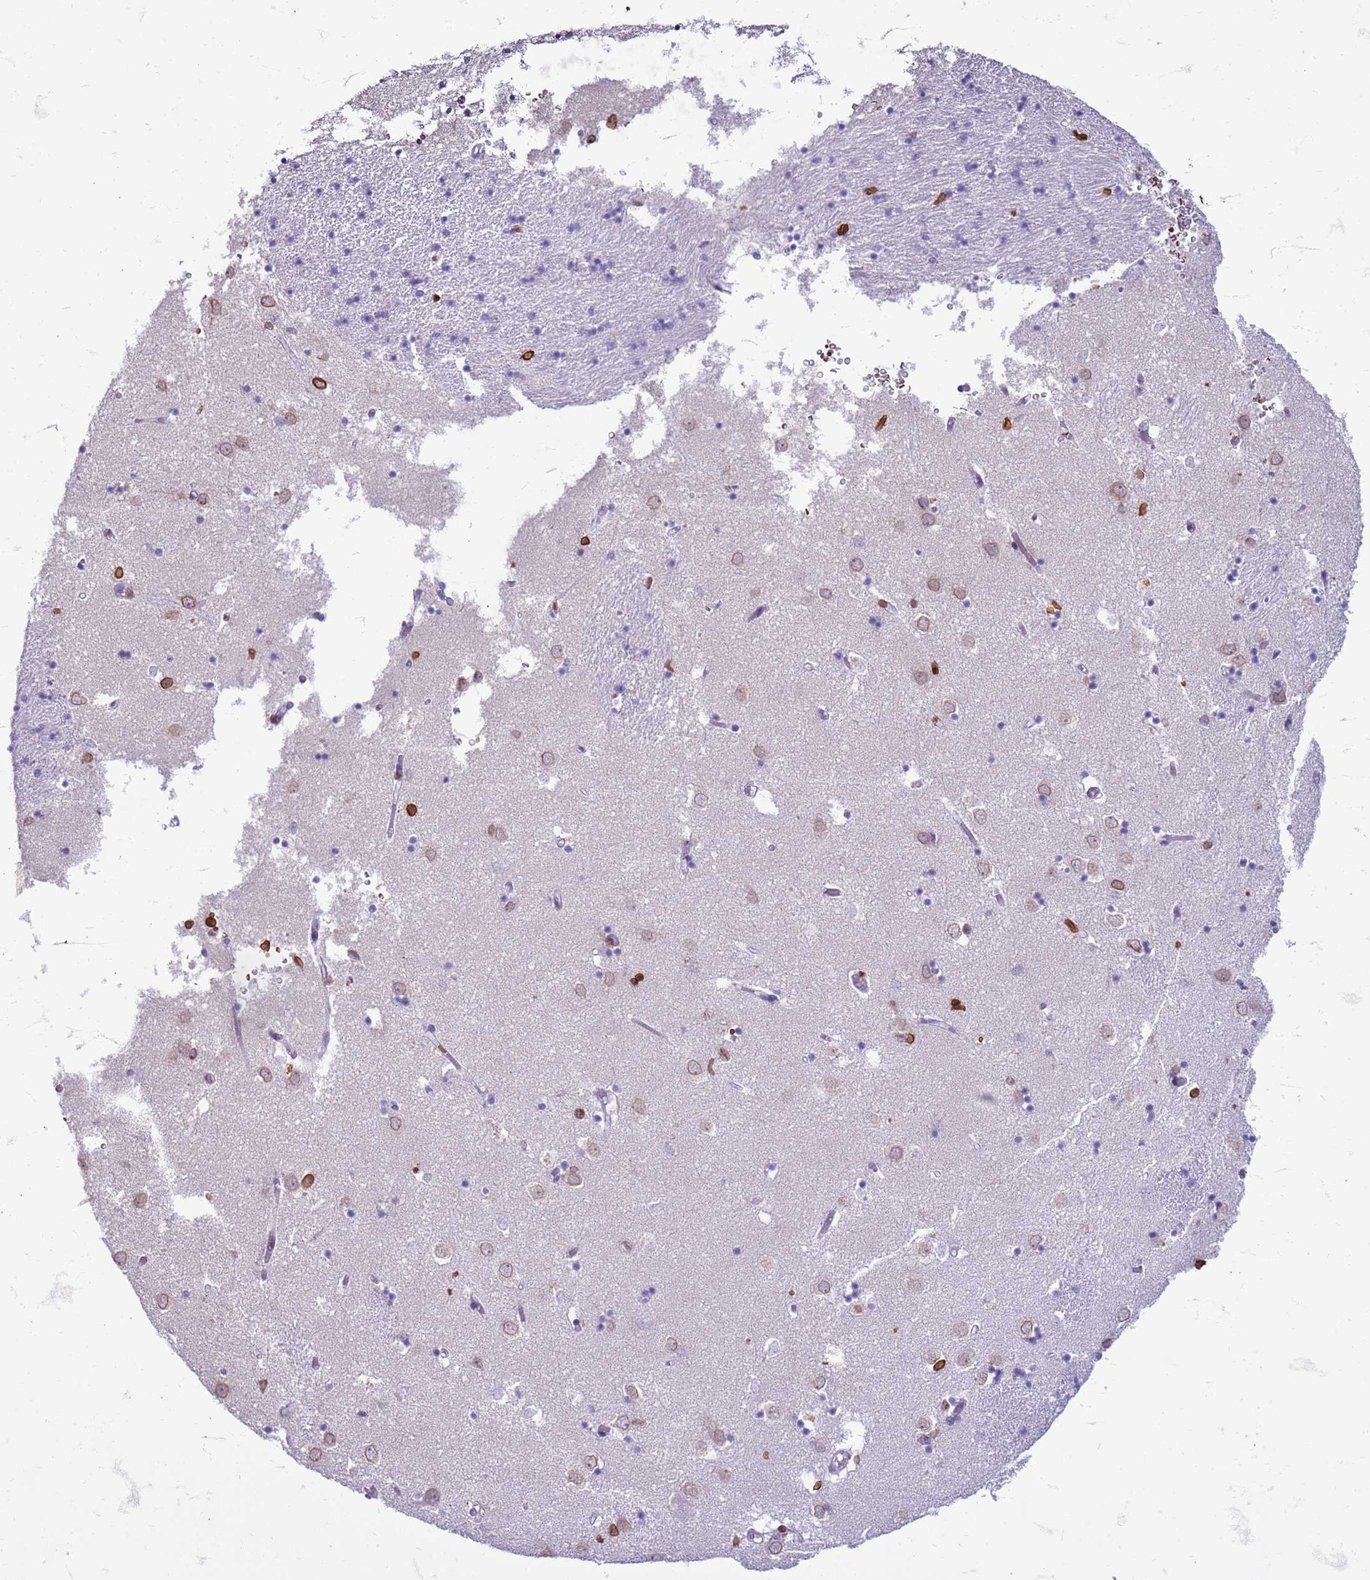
{"staining": {"intensity": "moderate", "quantity": "<25%", "location": "cytoplasmic/membranous,nuclear"}, "tissue": "caudate", "cell_type": "Glial cells", "image_type": "normal", "snomed": [{"axis": "morphology", "description": "Normal tissue, NOS"}, {"axis": "topography", "description": "Lateral ventricle wall"}], "caption": "Immunohistochemistry (IHC) of normal caudate shows low levels of moderate cytoplasmic/membranous,nuclear positivity in approximately <25% of glial cells.", "gene": "METTL25B", "patient": {"sex": "male", "age": 70}}